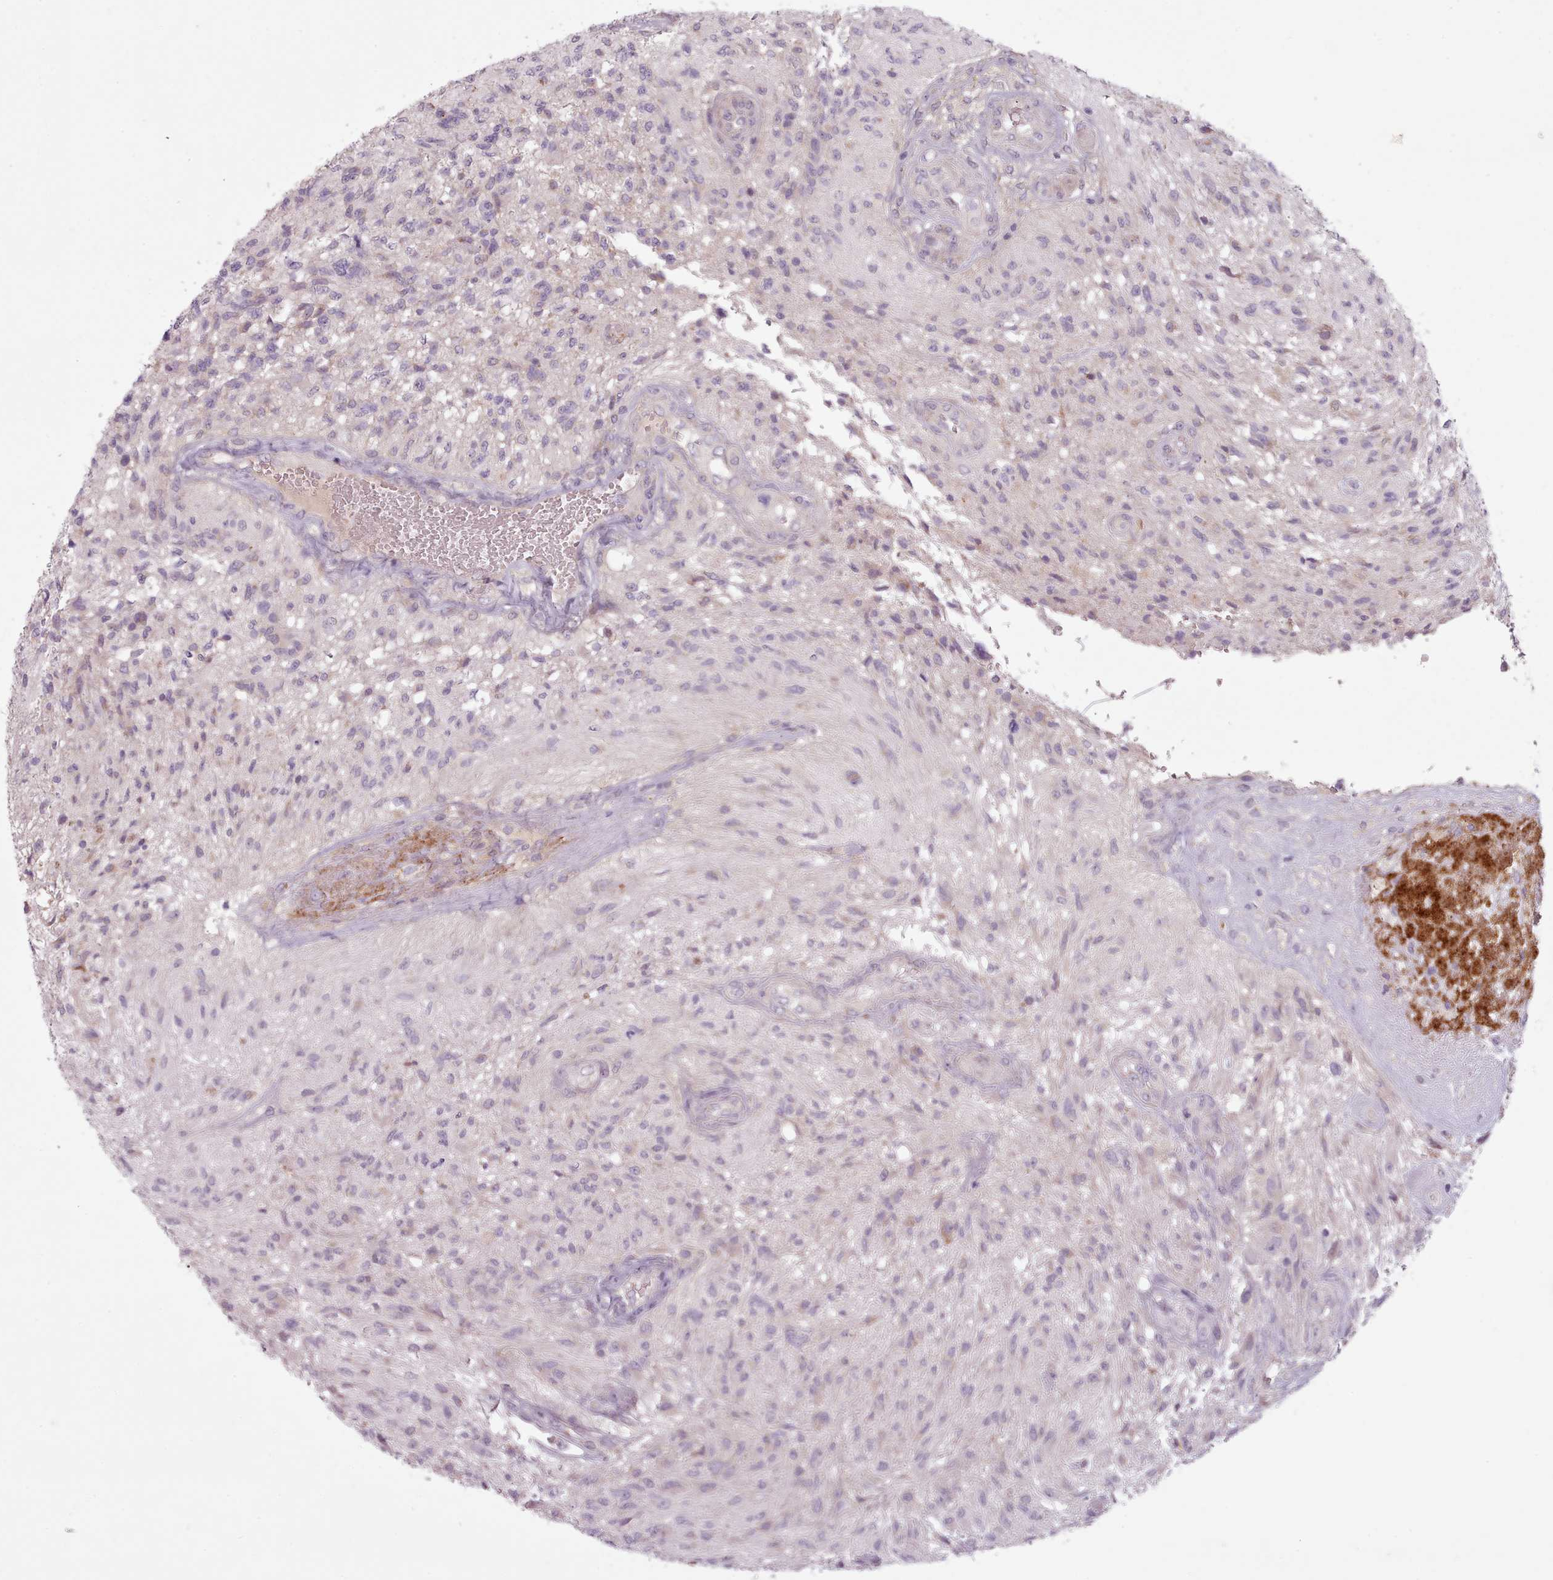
{"staining": {"intensity": "negative", "quantity": "none", "location": "none"}, "tissue": "glioma", "cell_type": "Tumor cells", "image_type": "cancer", "snomed": [{"axis": "morphology", "description": "Glioma, malignant, High grade"}, {"axis": "topography", "description": "Brain"}], "caption": "This is an immunohistochemistry (IHC) image of malignant glioma (high-grade). There is no positivity in tumor cells.", "gene": "LAPTM5", "patient": {"sex": "male", "age": 56}}